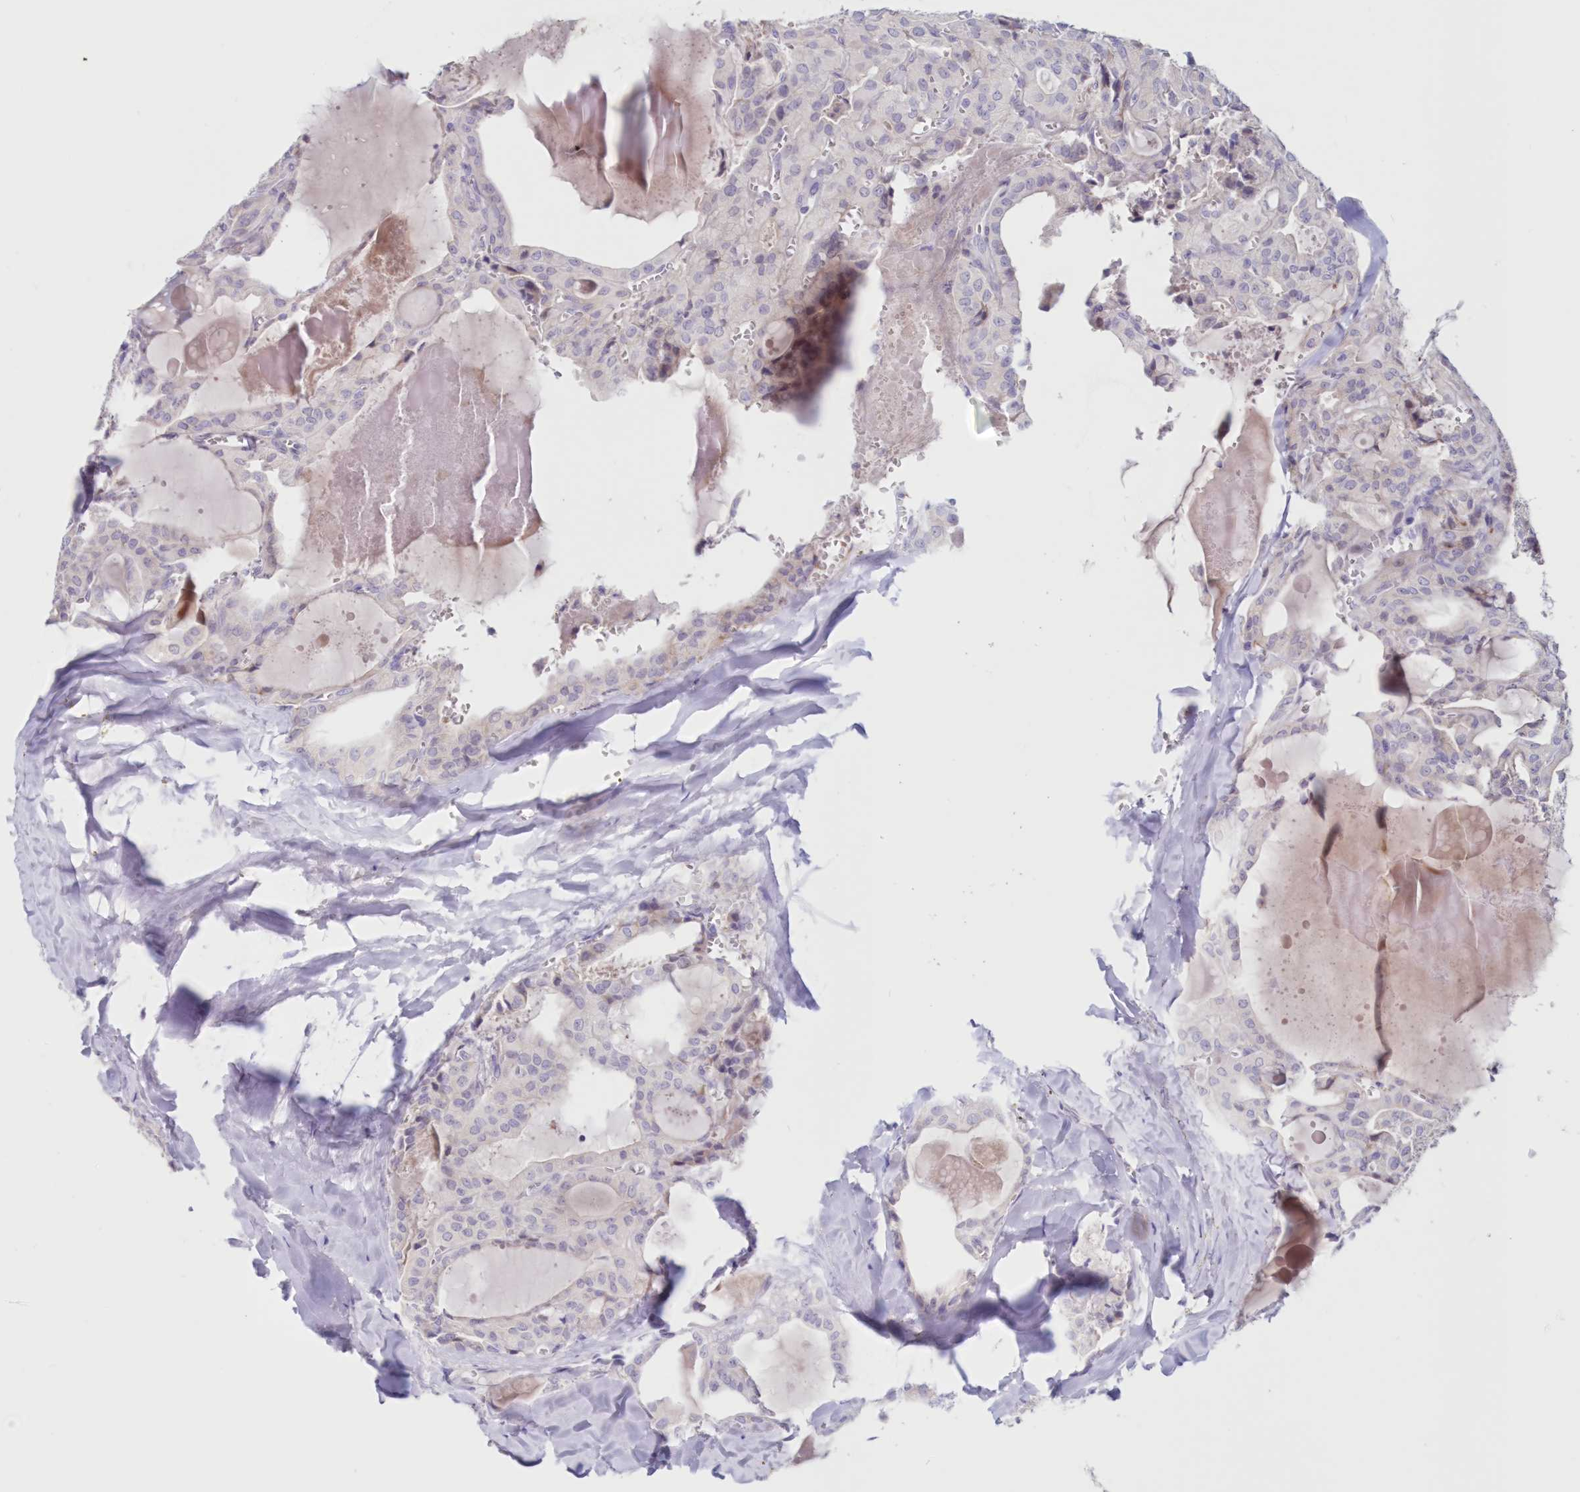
{"staining": {"intensity": "negative", "quantity": "none", "location": "none"}, "tissue": "thyroid cancer", "cell_type": "Tumor cells", "image_type": "cancer", "snomed": [{"axis": "morphology", "description": "Papillary adenocarcinoma, NOS"}, {"axis": "topography", "description": "Thyroid gland"}], "caption": "Immunohistochemistry histopathology image of neoplastic tissue: thyroid papillary adenocarcinoma stained with DAB (3,3'-diaminobenzidine) displays no significant protein staining in tumor cells.", "gene": "SNED1", "patient": {"sex": "male", "age": 52}}